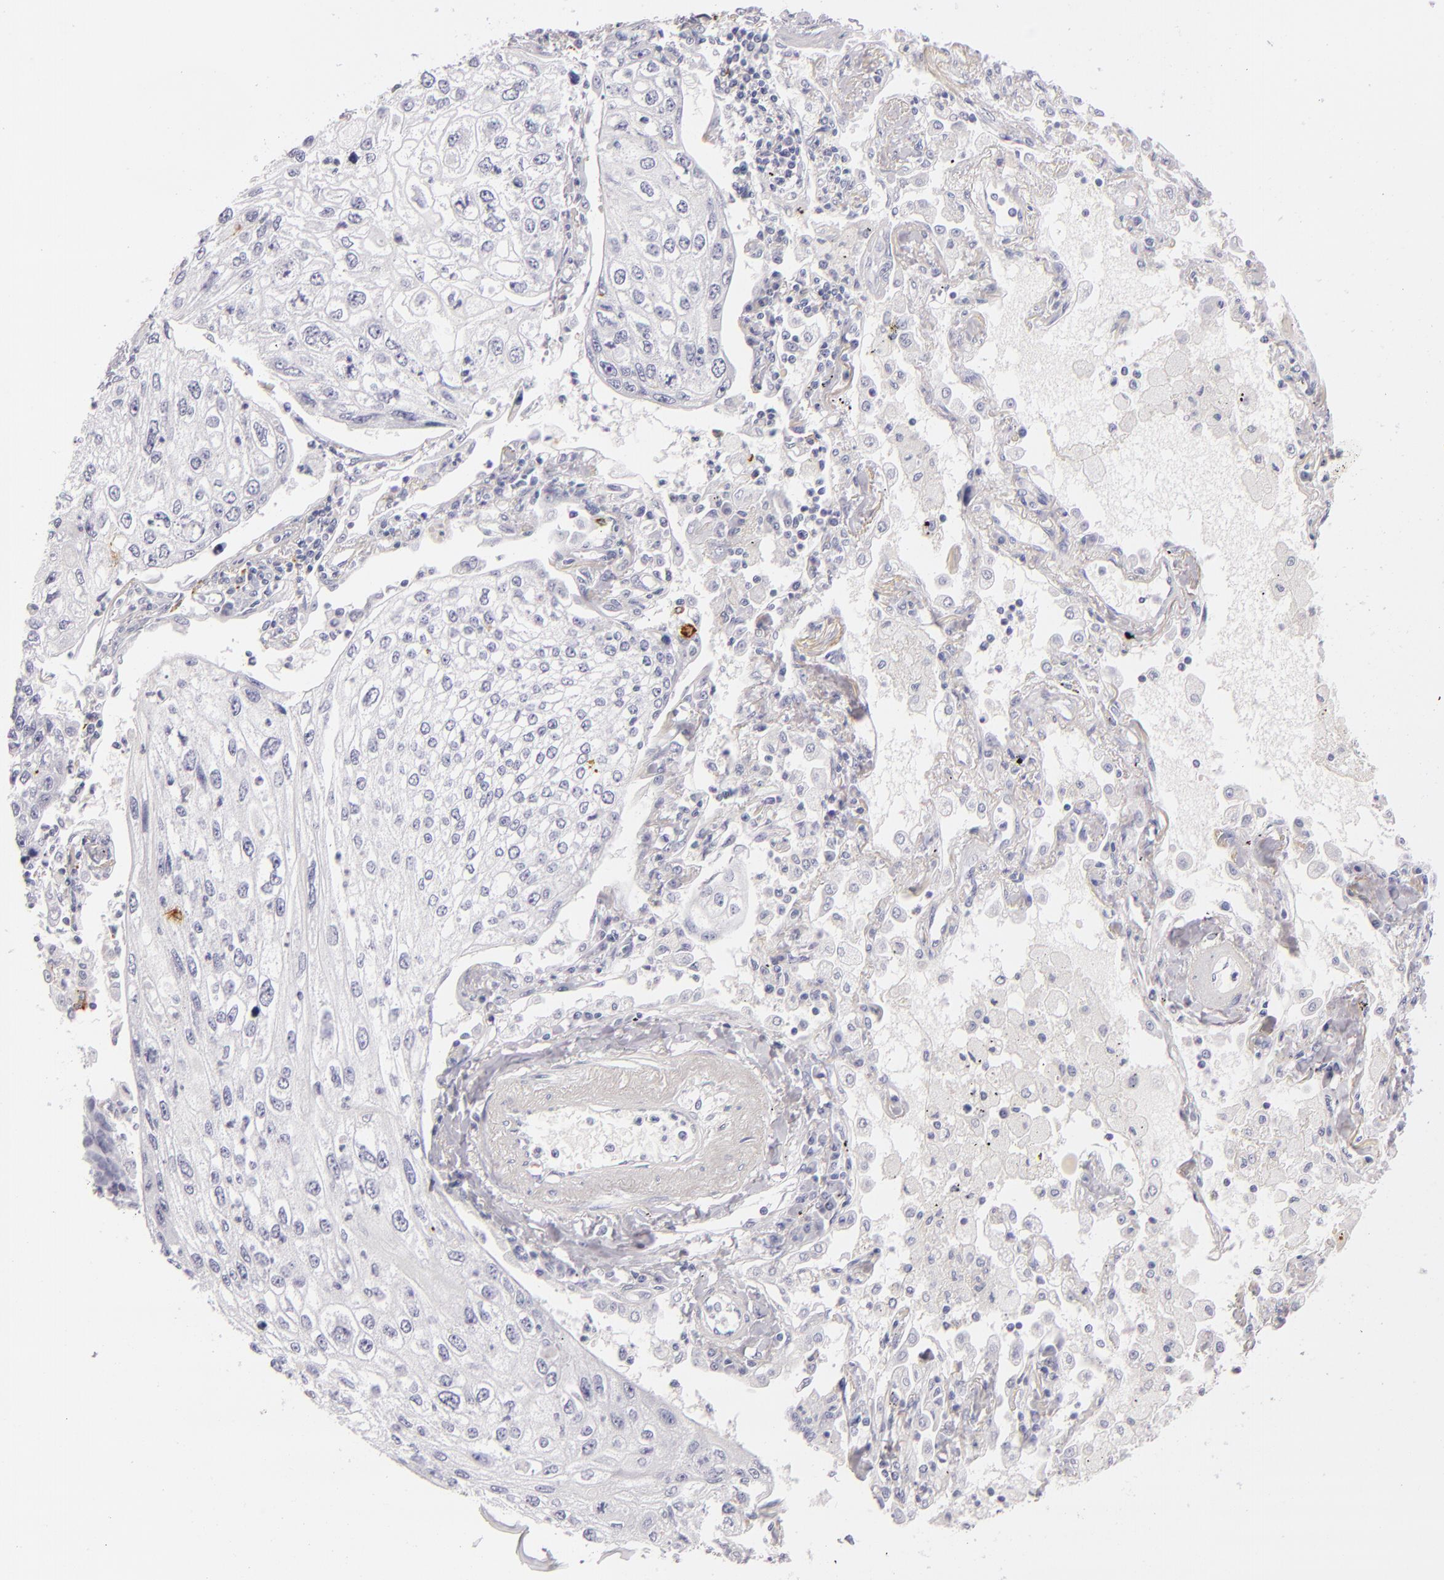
{"staining": {"intensity": "negative", "quantity": "none", "location": "none"}, "tissue": "lung cancer", "cell_type": "Tumor cells", "image_type": "cancer", "snomed": [{"axis": "morphology", "description": "Squamous cell carcinoma, NOS"}, {"axis": "topography", "description": "Lung"}], "caption": "Protein analysis of squamous cell carcinoma (lung) displays no significant expression in tumor cells. Brightfield microscopy of immunohistochemistry (IHC) stained with DAB (3,3'-diaminobenzidine) (brown) and hematoxylin (blue), captured at high magnification.", "gene": "CD207", "patient": {"sex": "male", "age": 75}}